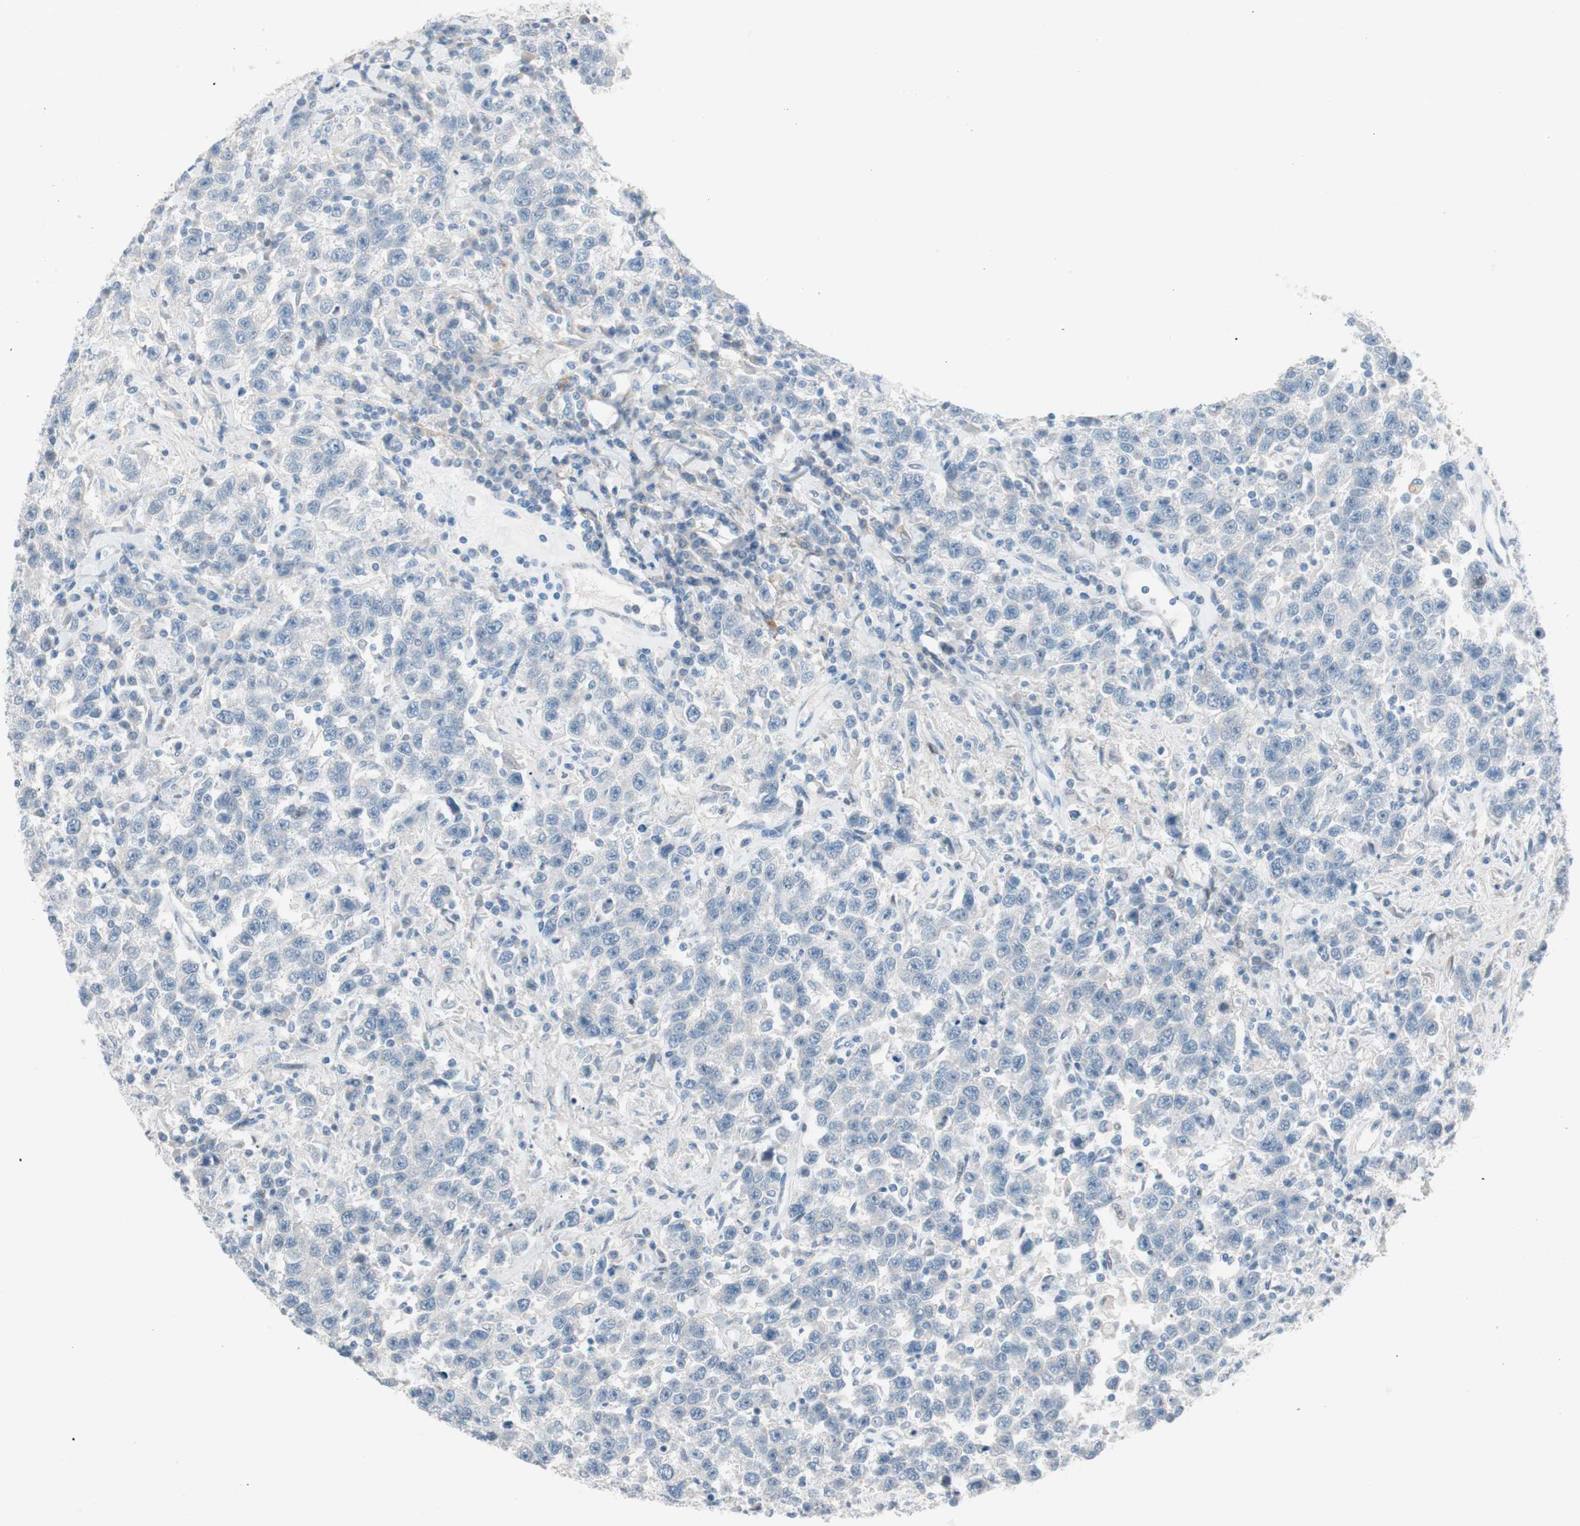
{"staining": {"intensity": "negative", "quantity": "none", "location": "none"}, "tissue": "testis cancer", "cell_type": "Tumor cells", "image_type": "cancer", "snomed": [{"axis": "morphology", "description": "Seminoma, NOS"}, {"axis": "topography", "description": "Testis"}], "caption": "Immunohistochemistry image of human testis seminoma stained for a protein (brown), which shows no positivity in tumor cells. (DAB immunohistochemistry, high magnification).", "gene": "FOSL1", "patient": {"sex": "male", "age": 41}}